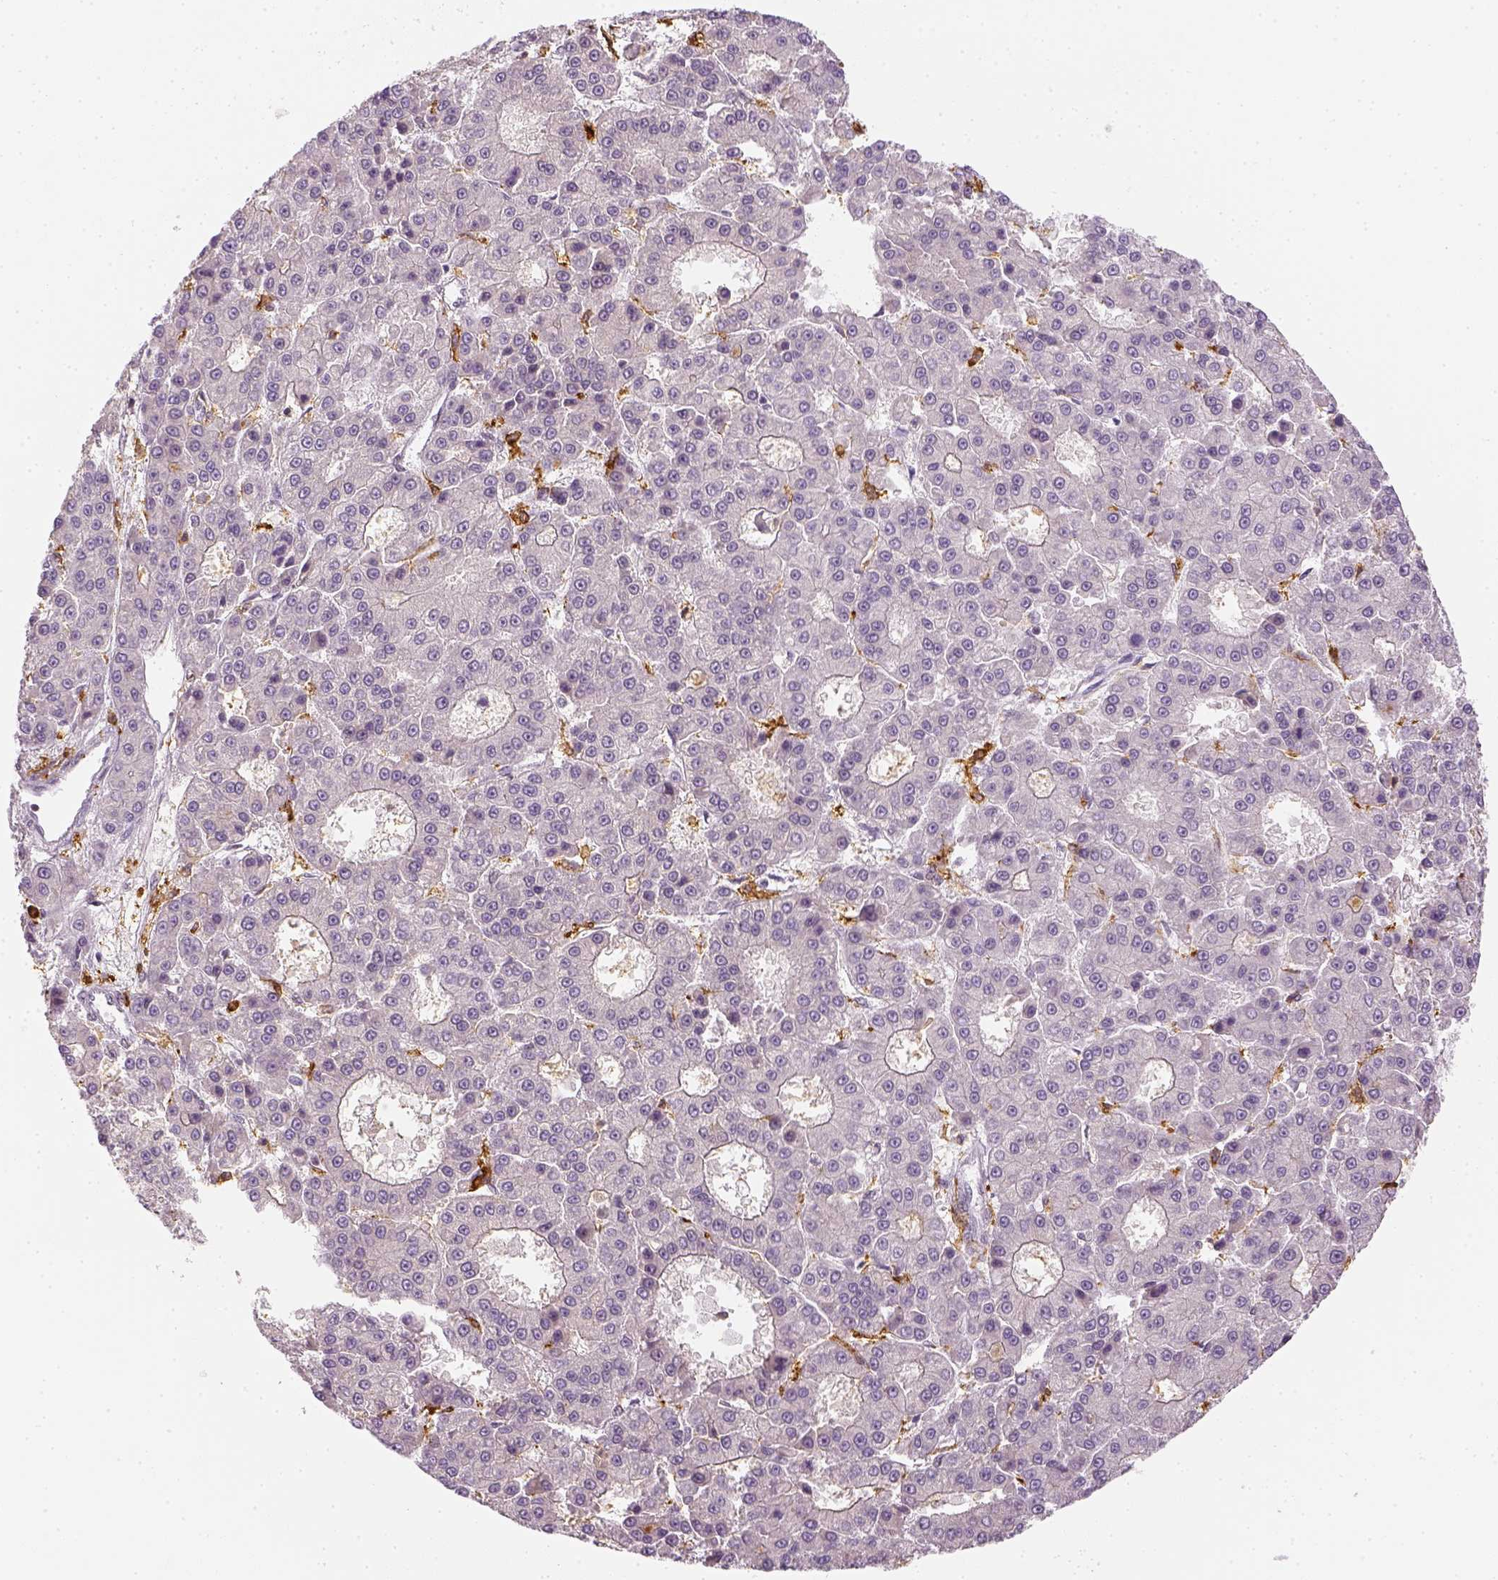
{"staining": {"intensity": "negative", "quantity": "none", "location": "none"}, "tissue": "liver cancer", "cell_type": "Tumor cells", "image_type": "cancer", "snomed": [{"axis": "morphology", "description": "Carcinoma, Hepatocellular, NOS"}, {"axis": "topography", "description": "Liver"}], "caption": "The immunohistochemistry photomicrograph has no significant positivity in tumor cells of liver cancer (hepatocellular carcinoma) tissue.", "gene": "CD14", "patient": {"sex": "male", "age": 70}}